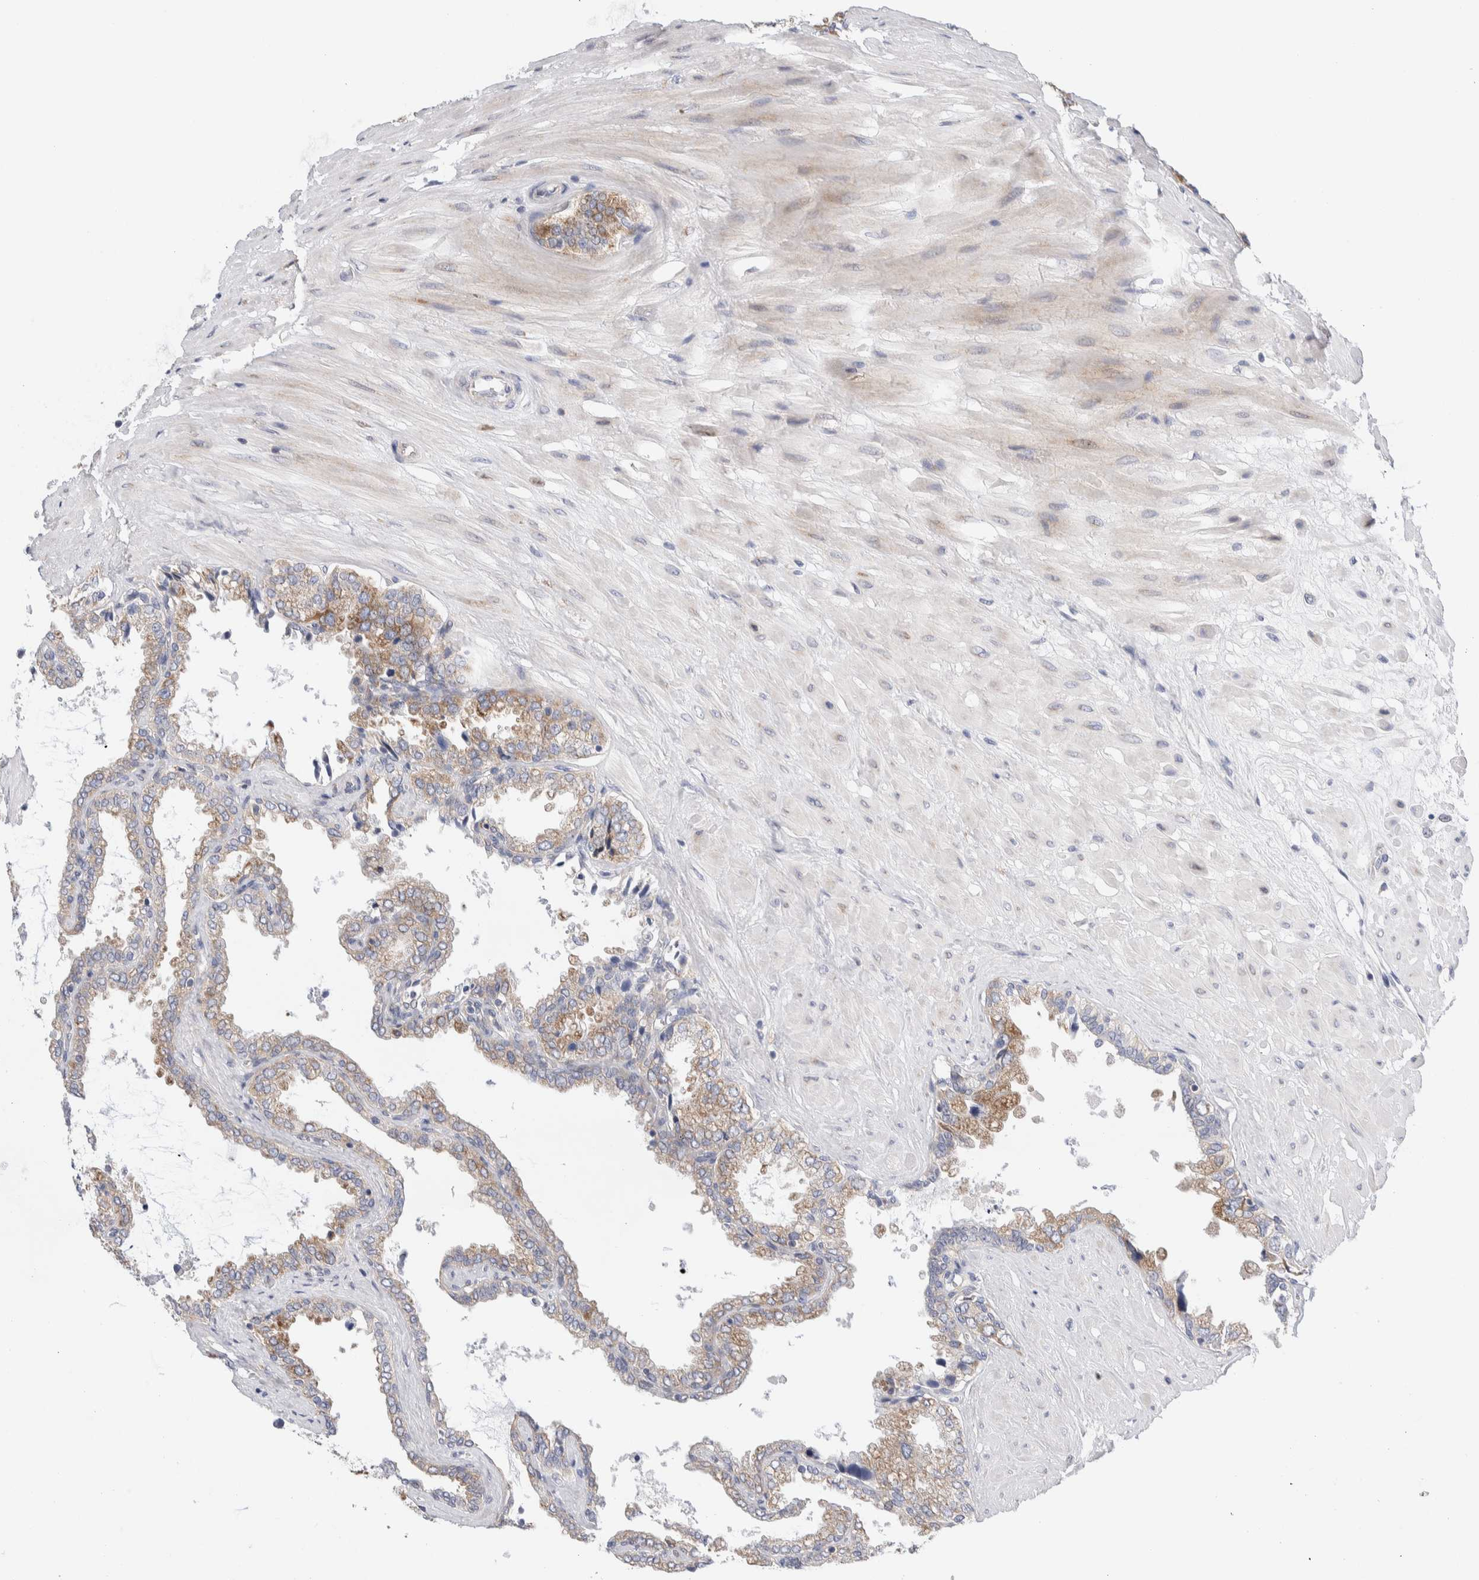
{"staining": {"intensity": "moderate", "quantity": "25%-75%", "location": "cytoplasmic/membranous"}, "tissue": "seminal vesicle", "cell_type": "Glandular cells", "image_type": "normal", "snomed": [{"axis": "morphology", "description": "Normal tissue, NOS"}, {"axis": "topography", "description": "Seminal veicle"}], "caption": "Moderate cytoplasmic/membranous protein expression is seen in about 25%-75% of glandular cells in seminal vesicle. (DAB IHC with brightfield microscopy, high magnification).", "gene": "RACK1", "patient": {"sex": "male", "age": 46}}